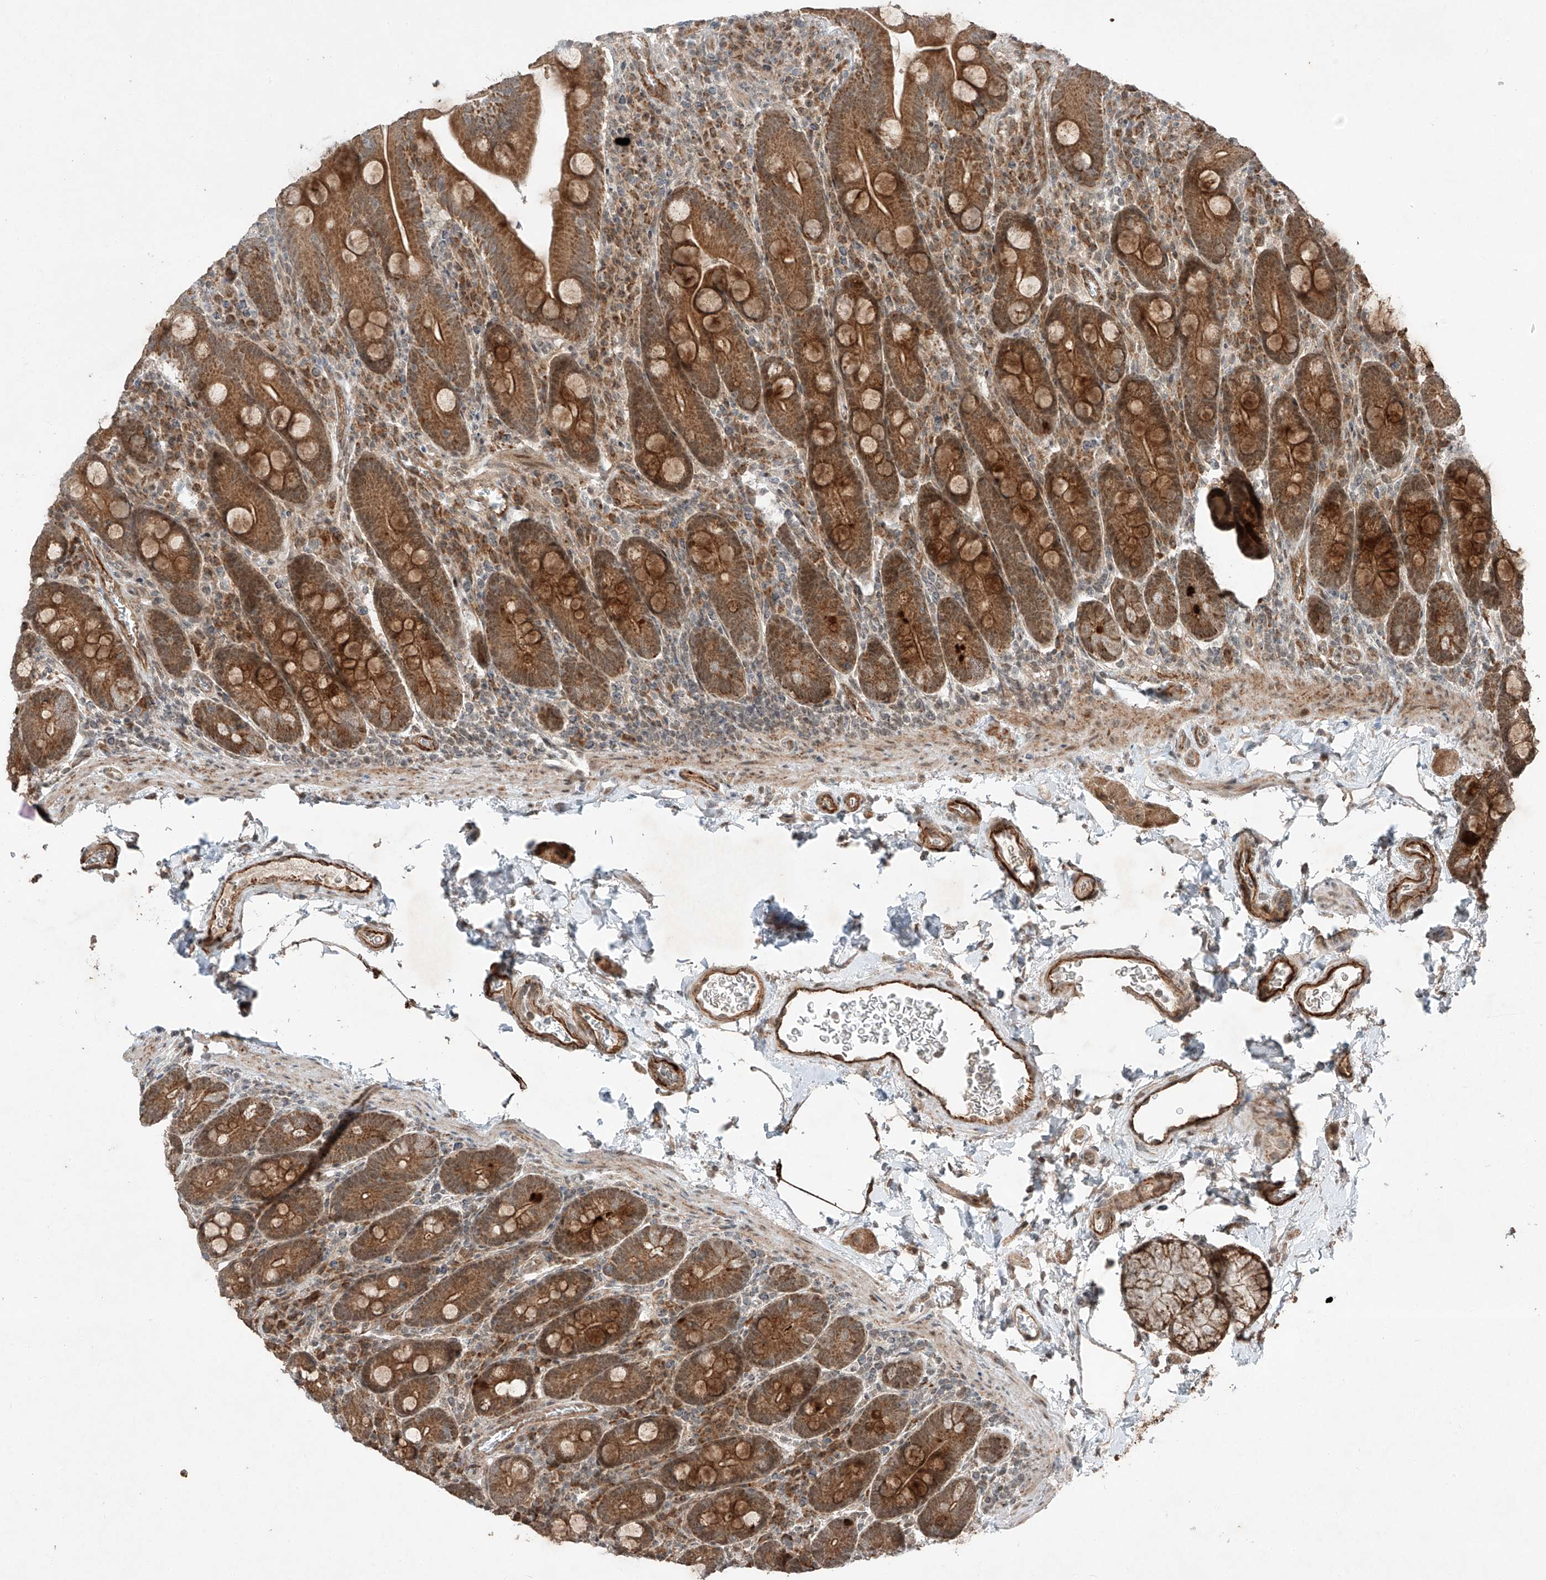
{"staining": {"intensity": "strong", "quantity": ">75%", "location": "cytoplasmic/membranous"}, "tissue": "duodenum", "cell_type": "Glandular cells", "image_type": "normal", "snomed": [{"axis": "morphology", "description": "Normal tissue, NOS"}, {"axis": "topography", "description": "Duodenum"}], "caption": "Immunohistochemical staining of normal duodenum displays >75% levels of strong cytoplasmic/membranous protein staining in about >75% of glandular cells. (brown staining indicates protein expression, while blue staining denotes nuclei).", "gene": "ZNF620", "patient": {"sex": "male", "age": 35}}